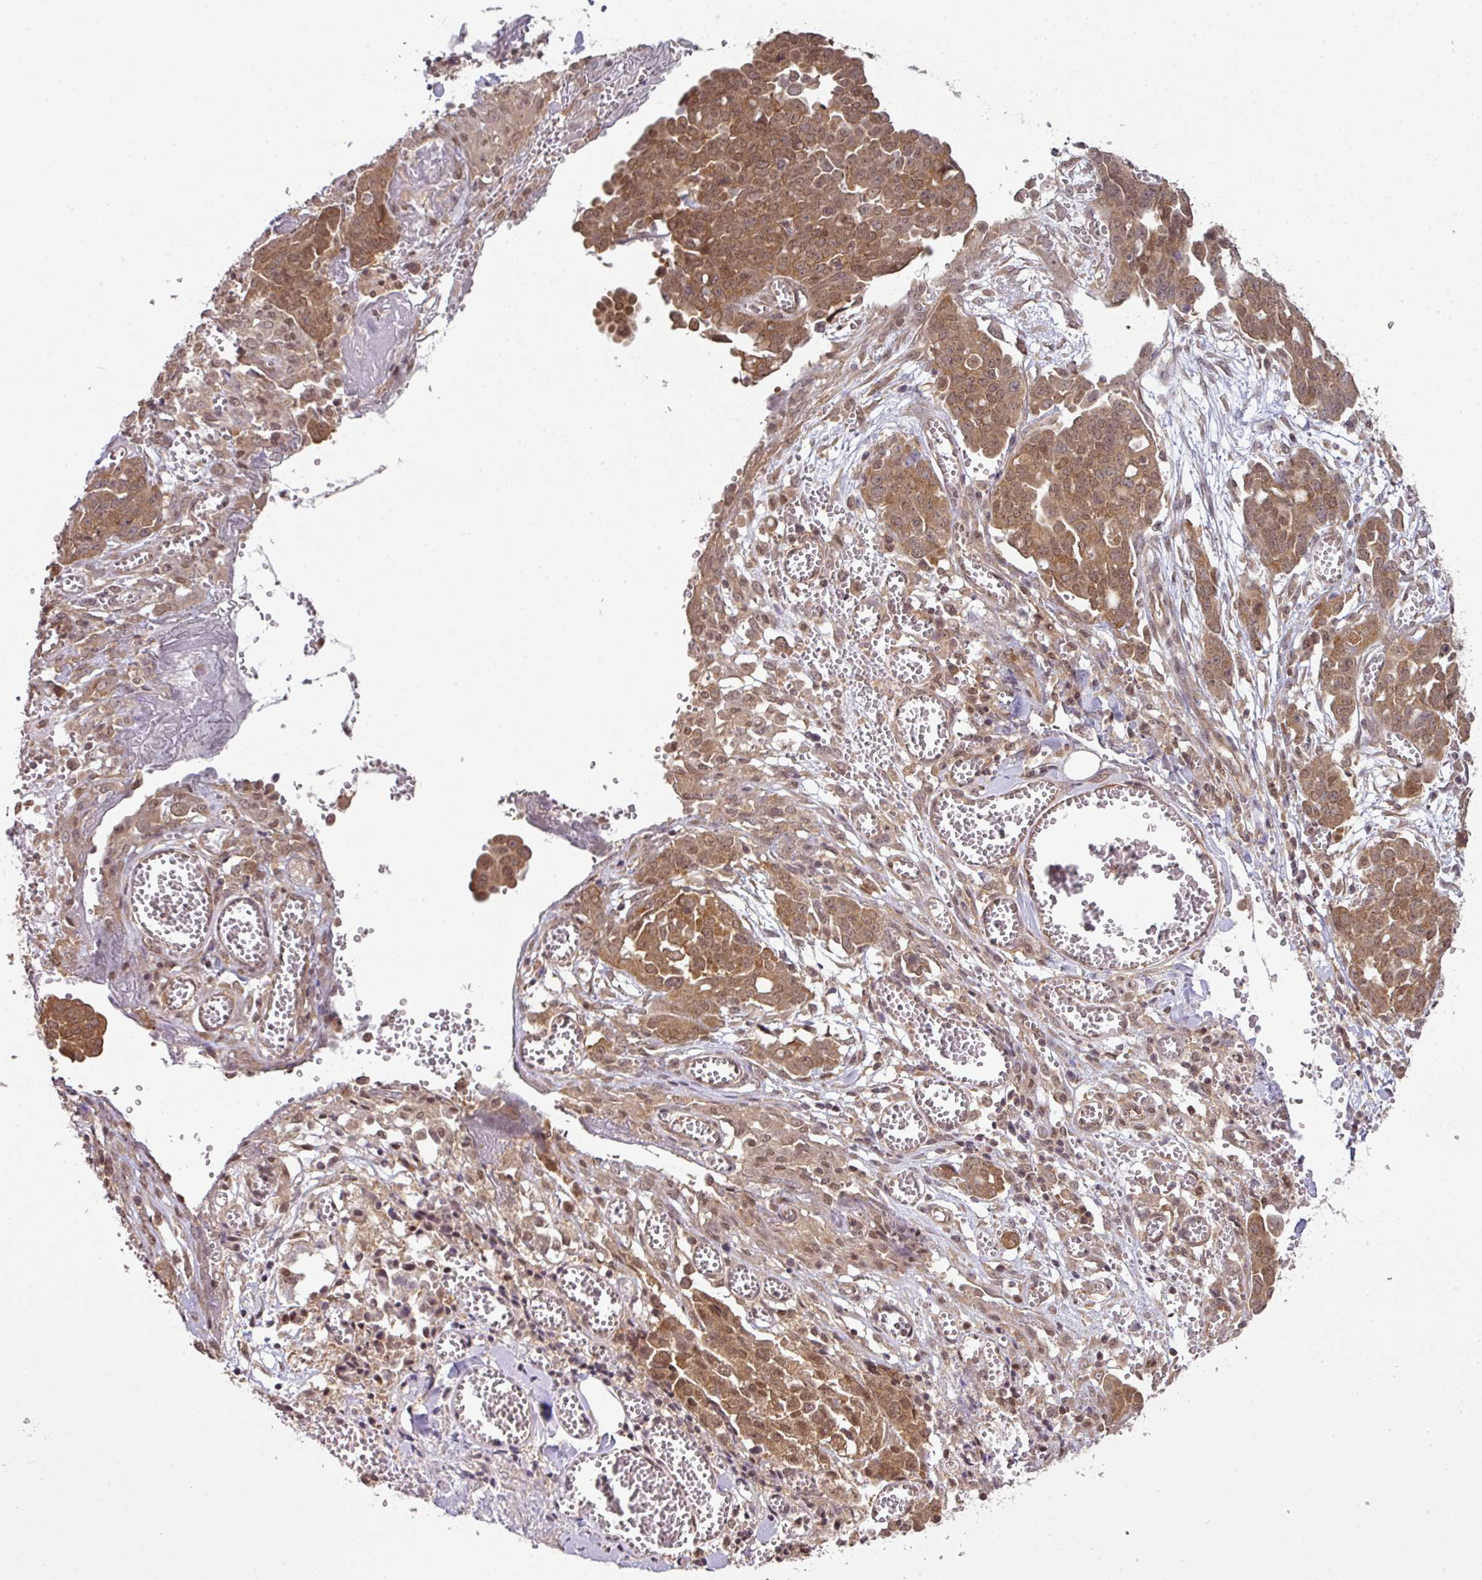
{"staining": {"intensity": "moderate", "quantity": ">75%", "location": "cytoplasmic/membranous,nuclear"}, "tissue": "ovarian cancer", "cell_type": "Tumor cells", "image_type": "cancer", "snomed": [{"axis": "morphology", "description": "Cystadenocarcinoma, serous, NOS"}, {"axis": "topography", "description": "Soft tissue"}, {"axis": "topography", "description": "Ovary"}], "caption": "Approximately >75% of tumor cells in human serous cystadenocarcinoma (ovarian) display moderate cytoplasmic/membranous and nuclear protein expression as visualized by brown immunohistochemical staining.", "gene": "ANKRD18A", "patient": {"sex": "female", "age": 57}}